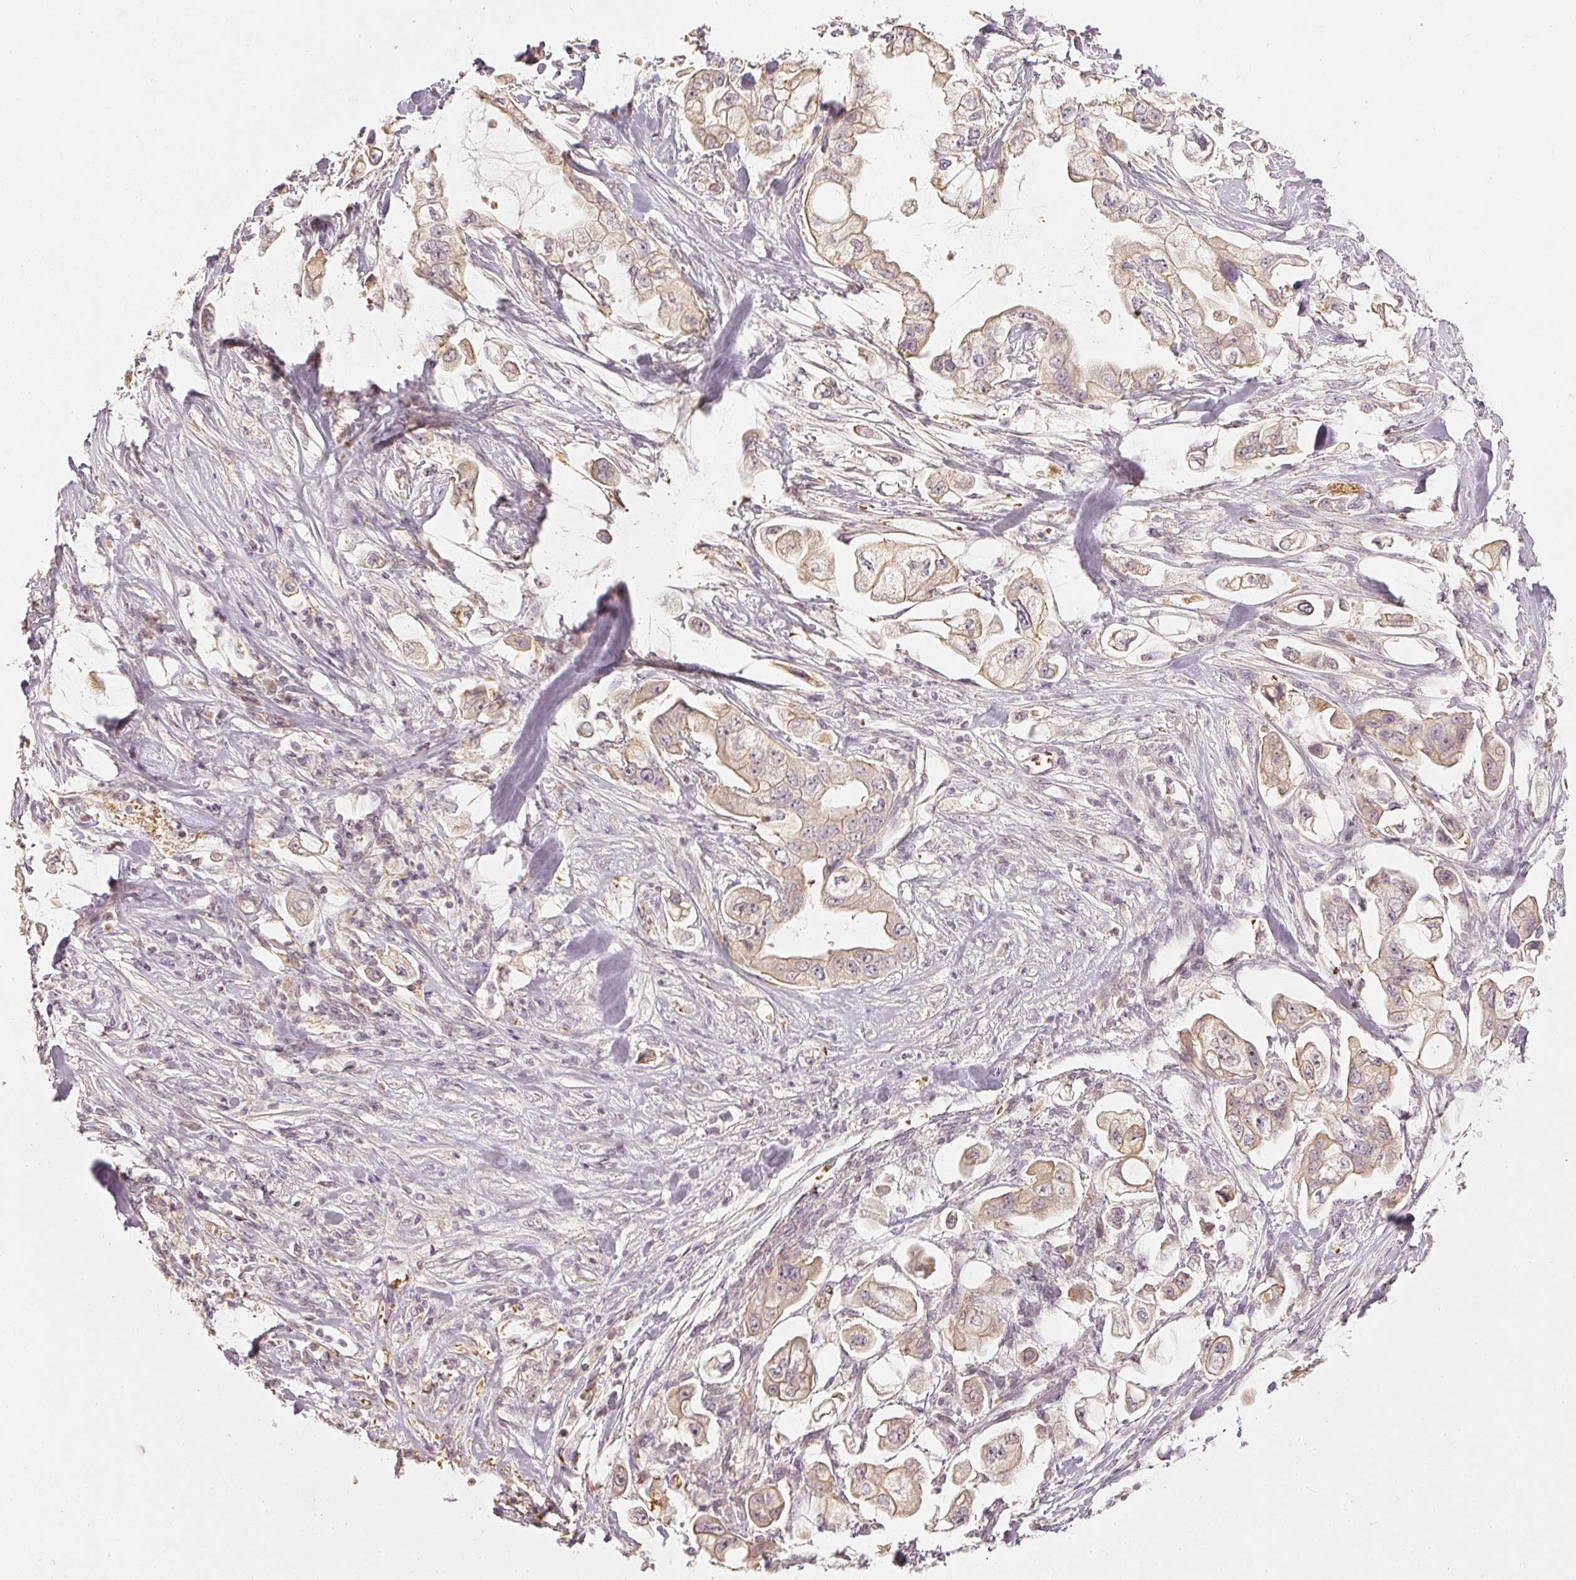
{"staining": {"intensity": "weak", "quantity": ">75%", "location": "cytoplasmic/membranous"}, "tissue": "stomach cancer", "cell_type": "Tumor cells", "image_type": "cancer", "snomed": [{"axis": "morphology", "description": "Adenocarcinoma, NOS"}, {"axis": "topography", "description": "Stomach"}], "caption": "The image shows immunohistochemical staining of adenocarcinoma (stomach). There is weak cytoplasmic/membranous expression is appreciated in approximately >75% of tumor cells. (brown staining indicates protein expression, while blue staining denotes nuclei).", "gene": "GZMA", "patient": {"sex": "male", "age": 62}}